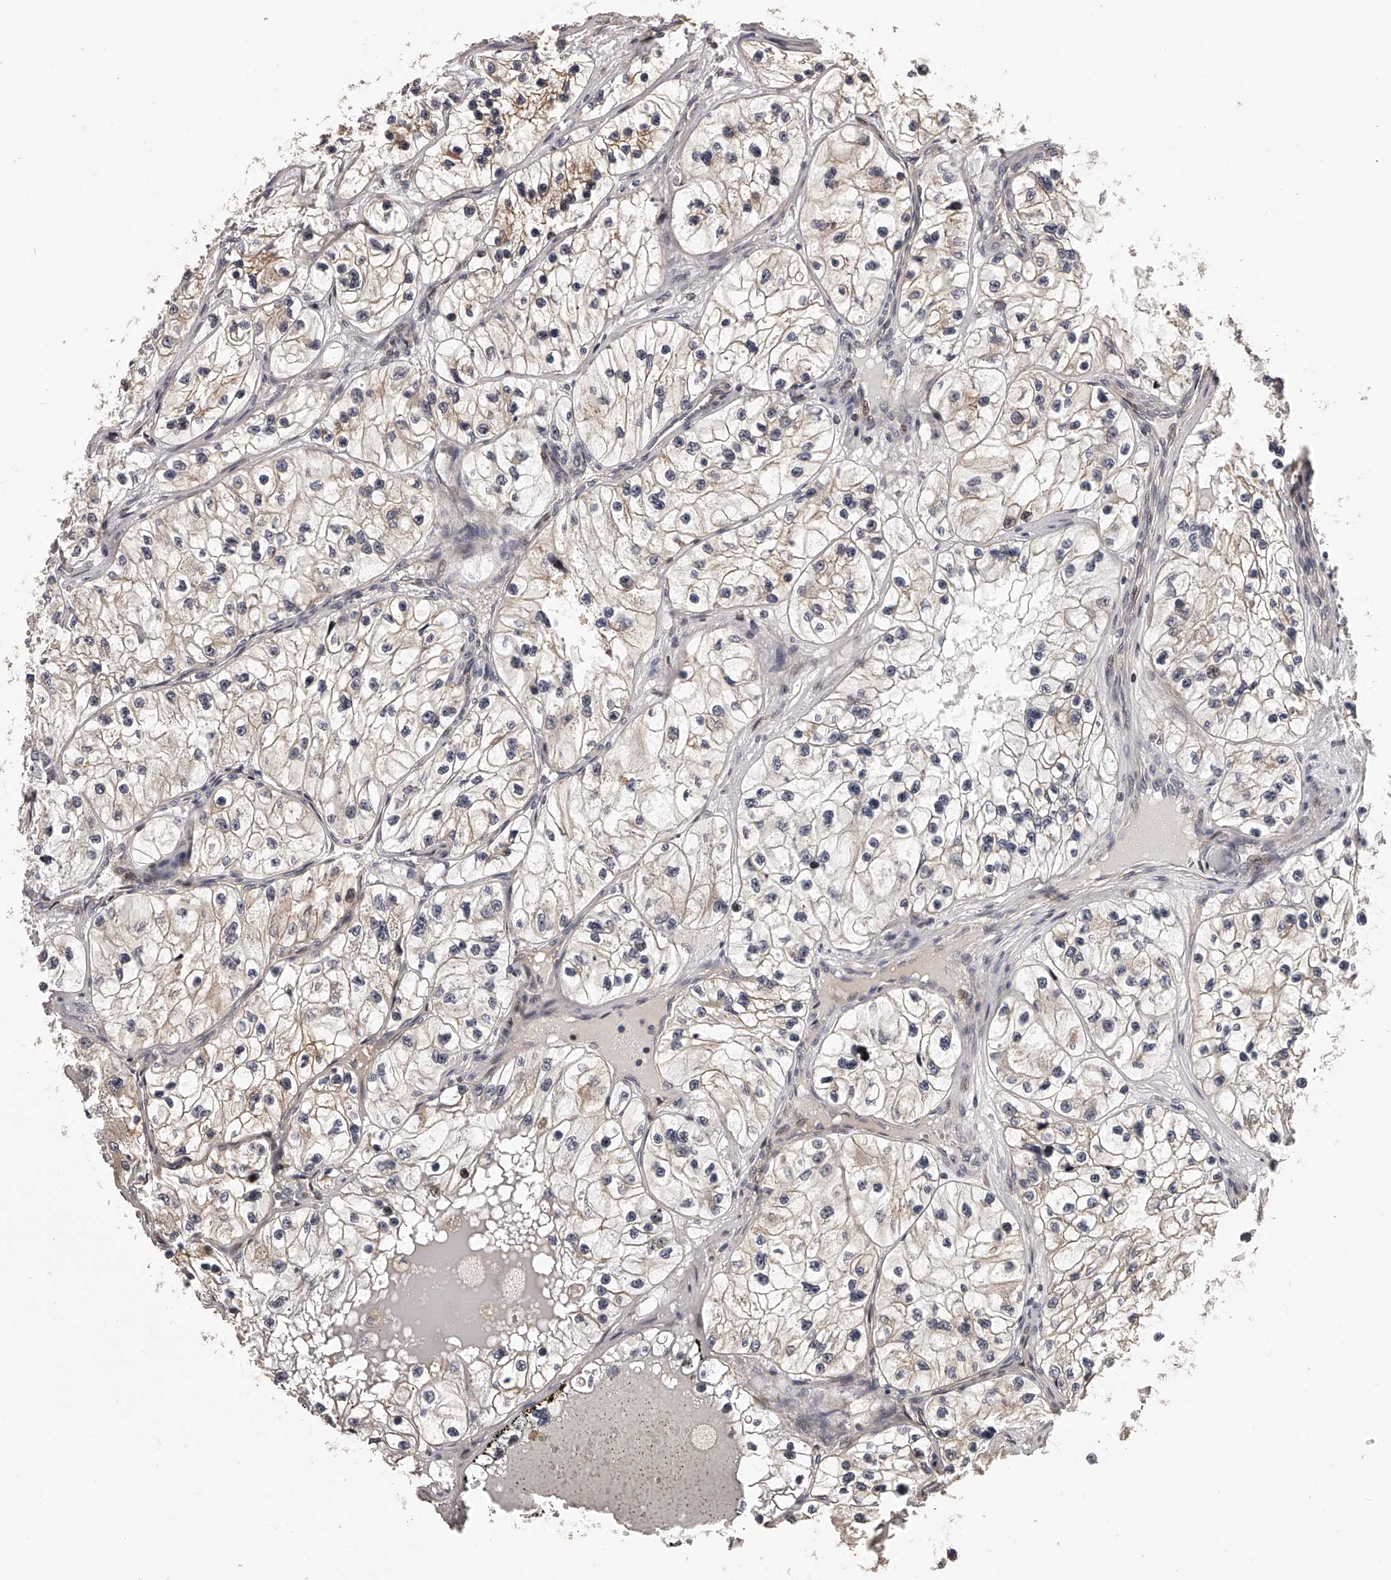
{"staining": {"intensity": "weak", "quantity": "25%-75%", "location": "cytoplasmic/membranous"}, "tissue": "renal cancer", "cell_type": "Tumor cells", "image_type": "cancer", "snomed": [{"axis": "morphology", "description": "Adenocarcinoma, NOS"}, {"axis": "topography", "description": "Kidney"}], "caption": "Renal cancer tissue reveals weak cytoplasmic/membranous expression in about 25%-75% of tumor cells", "gene": "PFDN2", "patient": {"sex": "female", "age": 57}}